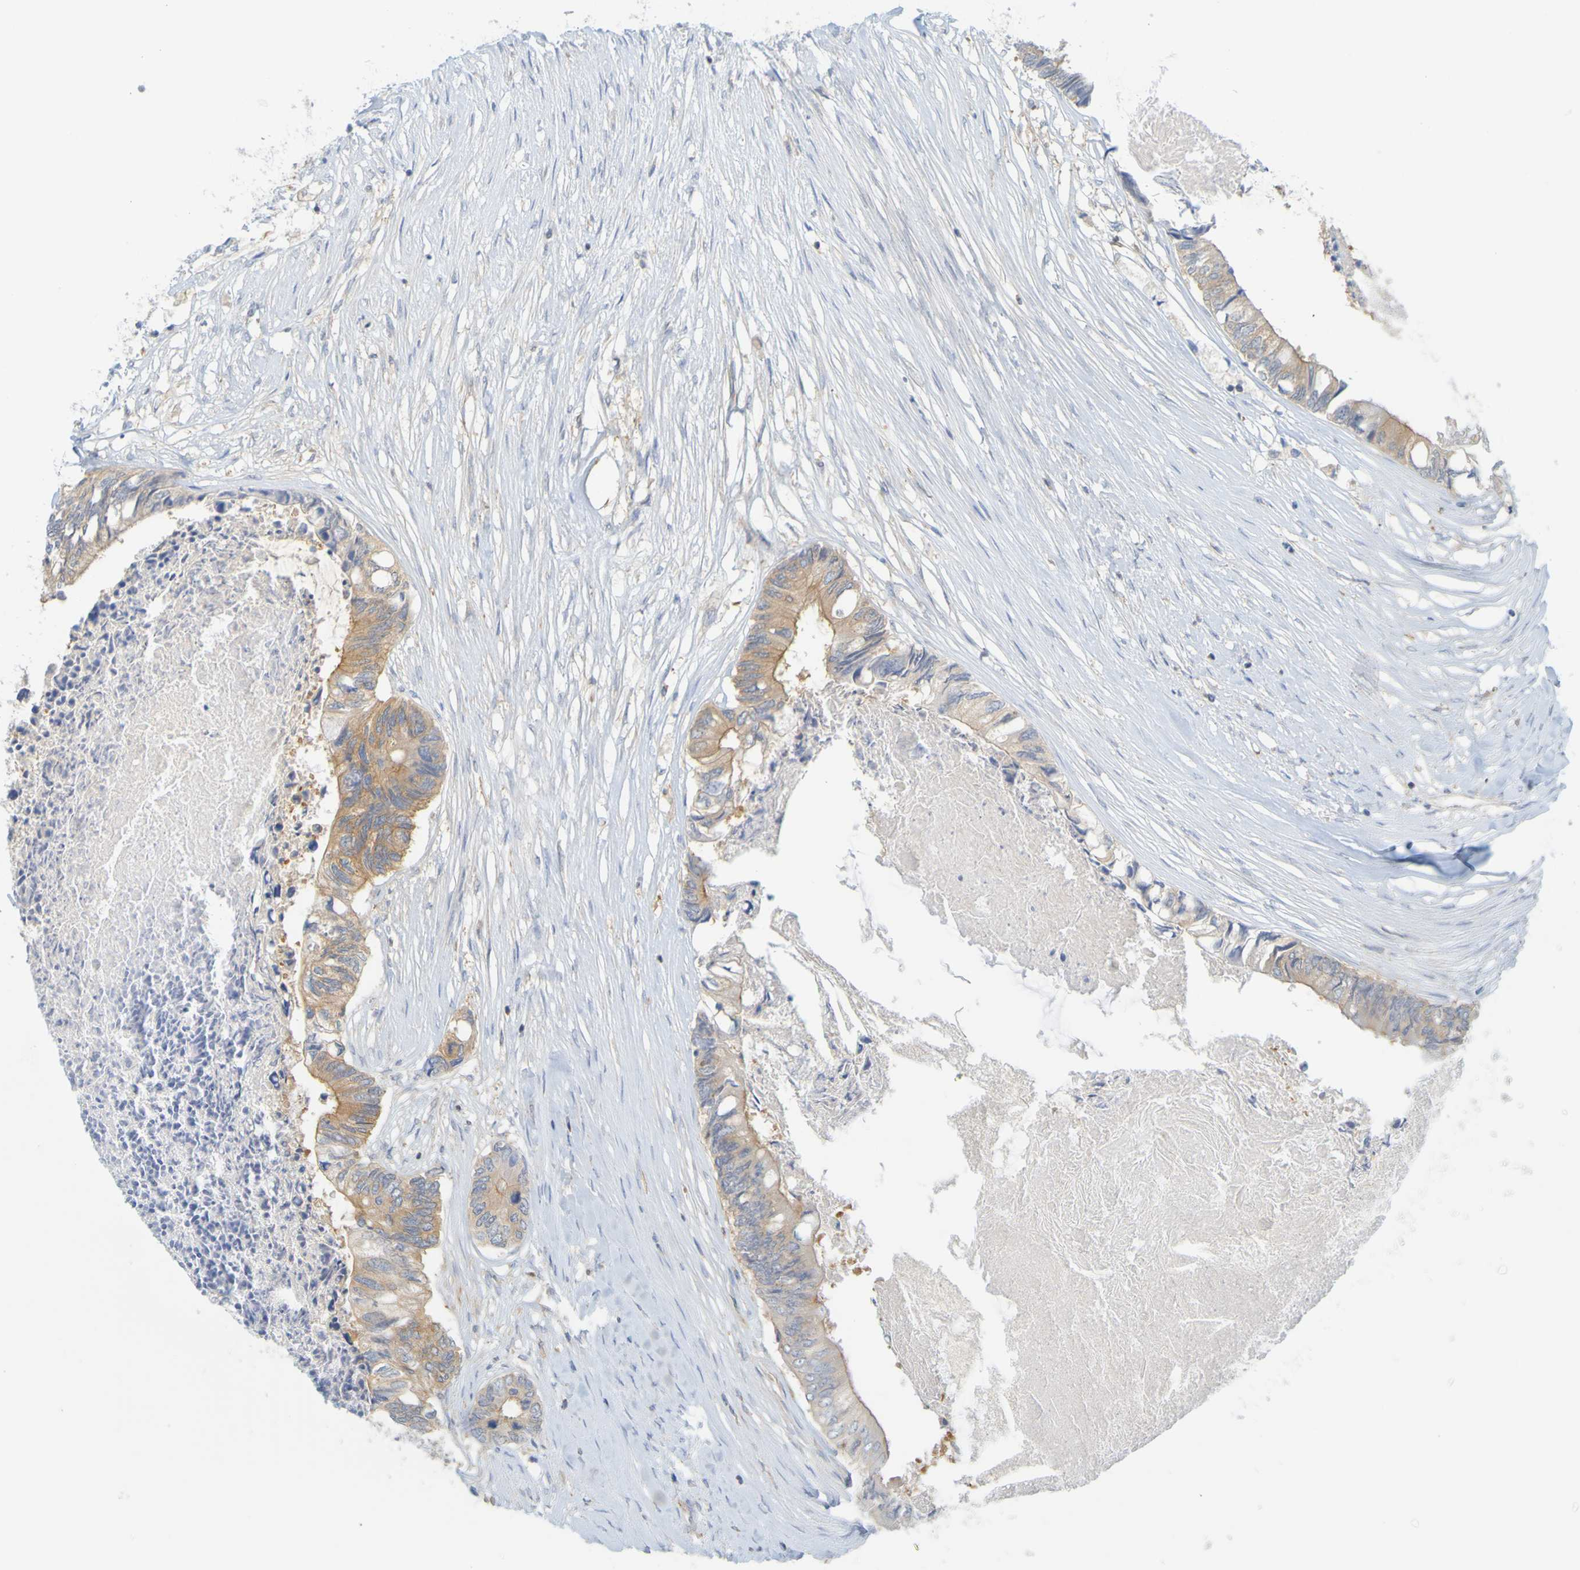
{"staining": {"intensity": "moderate", "quantity": ">75%", "location": "cytoplasmic/membranous"}, "tissue": "colorectal cancer", "cell_type": "Tumor cells", "image_type": "cancer", "snomed": [{"axis": "morphology", "description": "Adenocarcinoma, NOS"}, {"axis": "topography", "description": "Rectum"}], "caption": "The histopathology image shows a brown stain indicating the presence of a protein in the cytoplasmic/membranous of tumor cells in adenocarcinoma (colorectal). Immunohistochemistry stains the protein of interest in brown and the nuclei are stained blue.", "gene": "APPL1", "patient": {"sex": "male", "age": 63}}